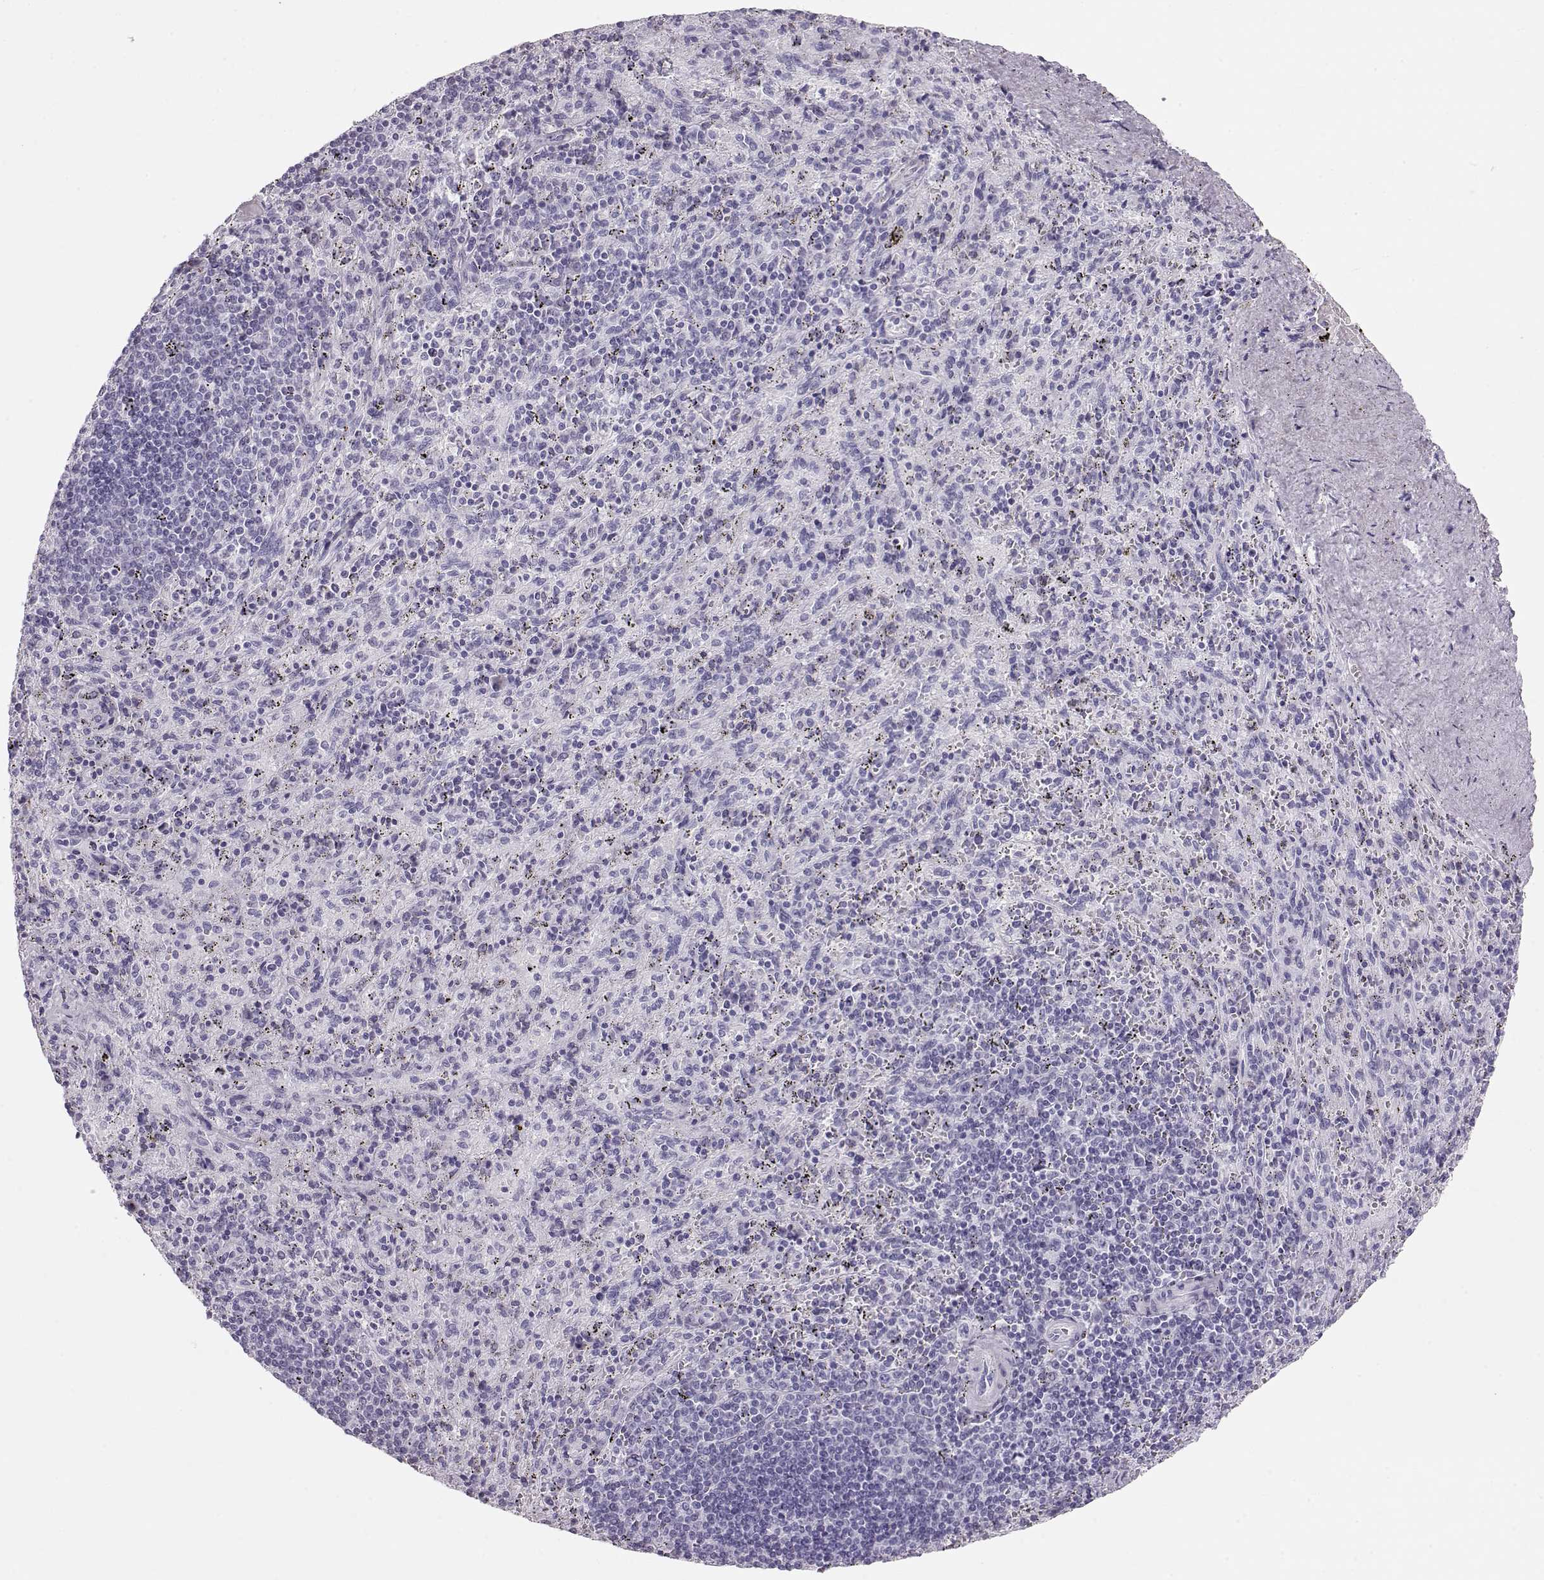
{"staining": {"intensity": "negative", "quantity": "none", "location": "none"}, "tissue": "spleen", "cell_type": "Cells in red pulp", "image_type": "normal", "snomed": [{"axis": "morphology", "description": "Normal tissue, NOS"}, {"axis": "topography", "description": "Spleen"}], "caption": "A histopathology image of spleen stained for a protein shows no brown staining in cells in red pulp.", "gene": "RD3", "patient": {"sex": "male", "age": 57}}